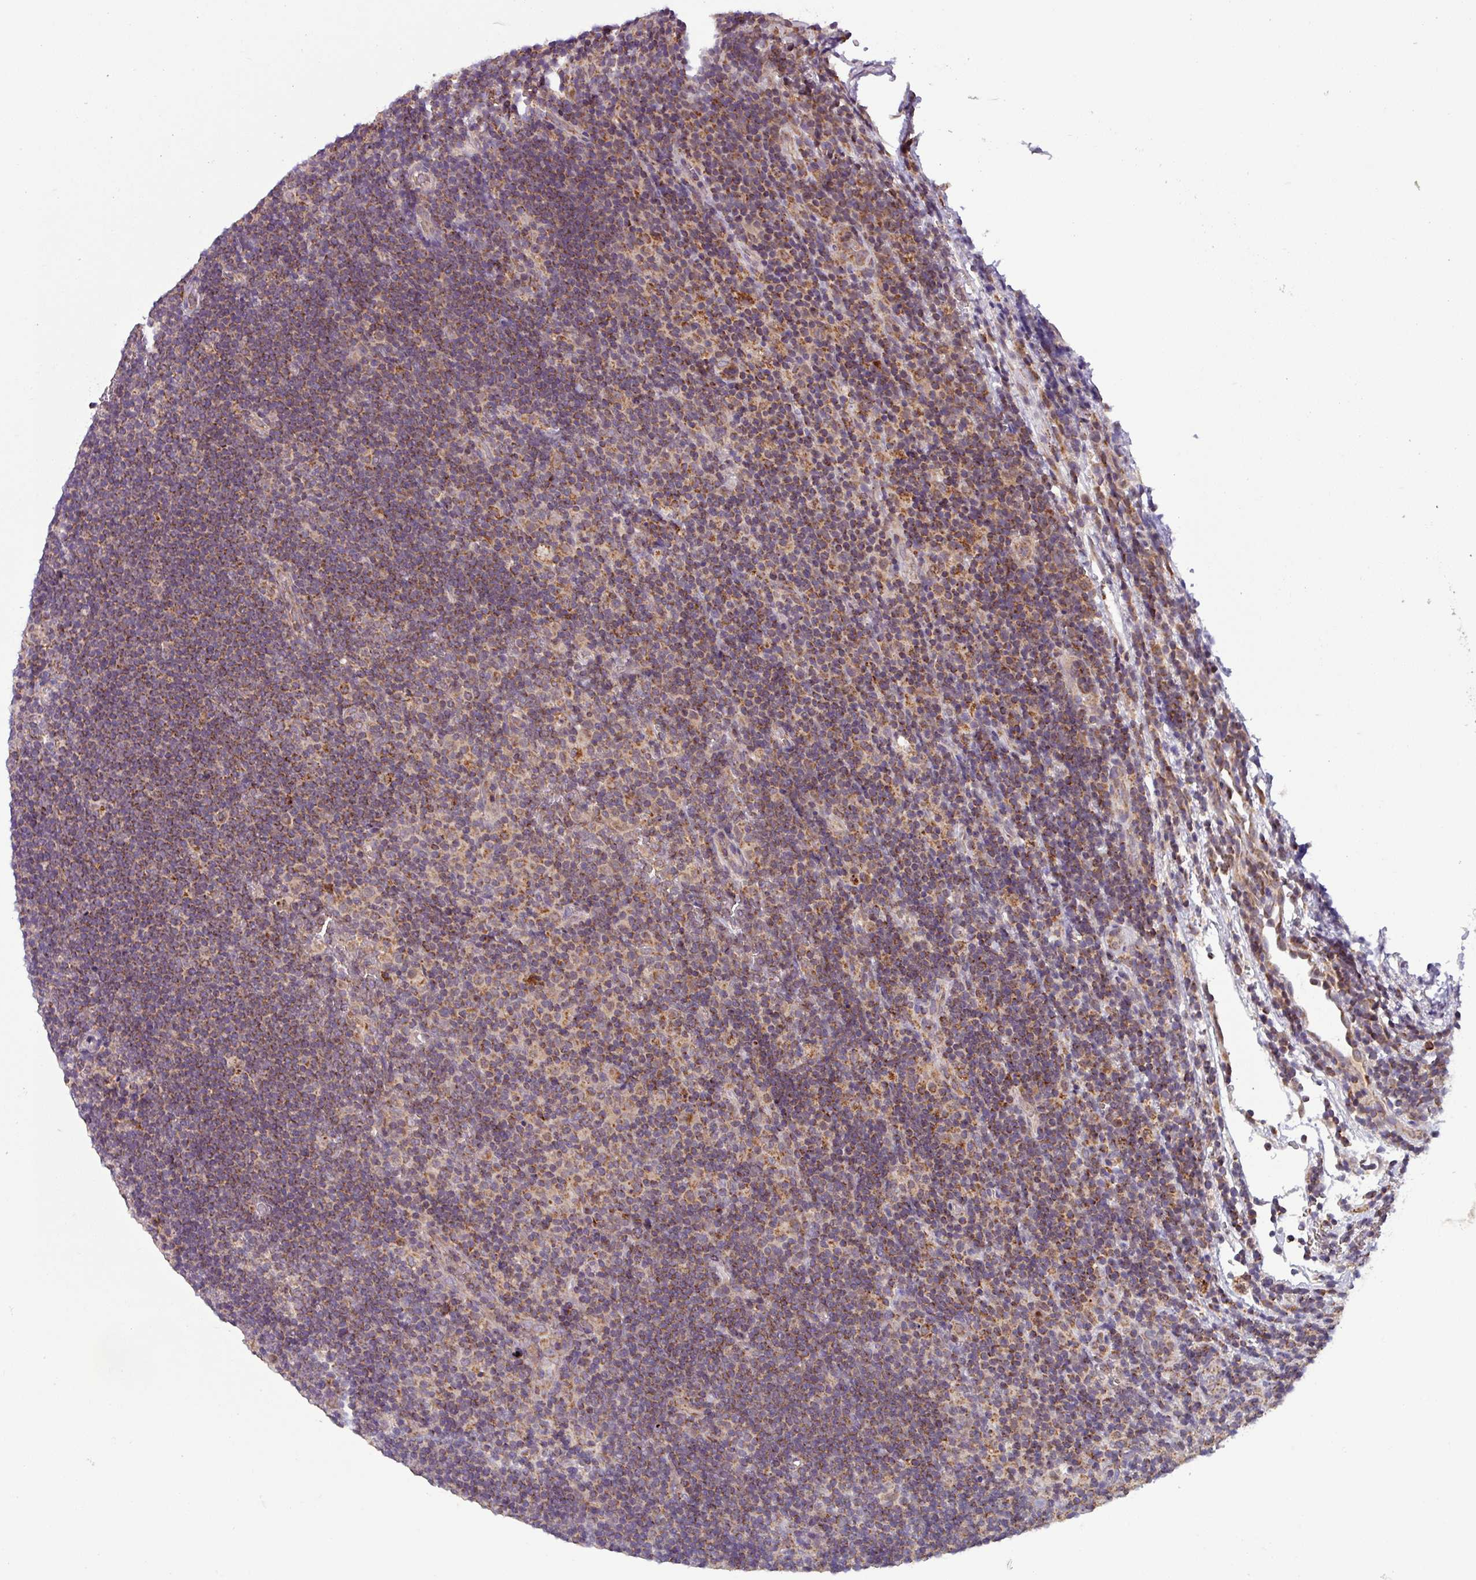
{"staining": {"intensity": "moderate", "quantity": "<25%", "location": "cytoplasmic/membranous"}, "tissue": "lymphoma", "cell_type": "Tumor cells", "image_type": "cancer", "snomed": [{"axis": "morphology", "description": "Hodgkin's disease, NOS"}, {"axis": "topography", "description": "Lymph node"}], "caption": "Protein expression analysis of human Hodgkin's disease reveals moderate cytoplasmic/membranous expression in approximately <25% of tumor cells. (DAB IHC with brightfield microscopy, high magnification).", "gene": "AKIRIN1", "patient": {"sex": "female", "age": 57}}